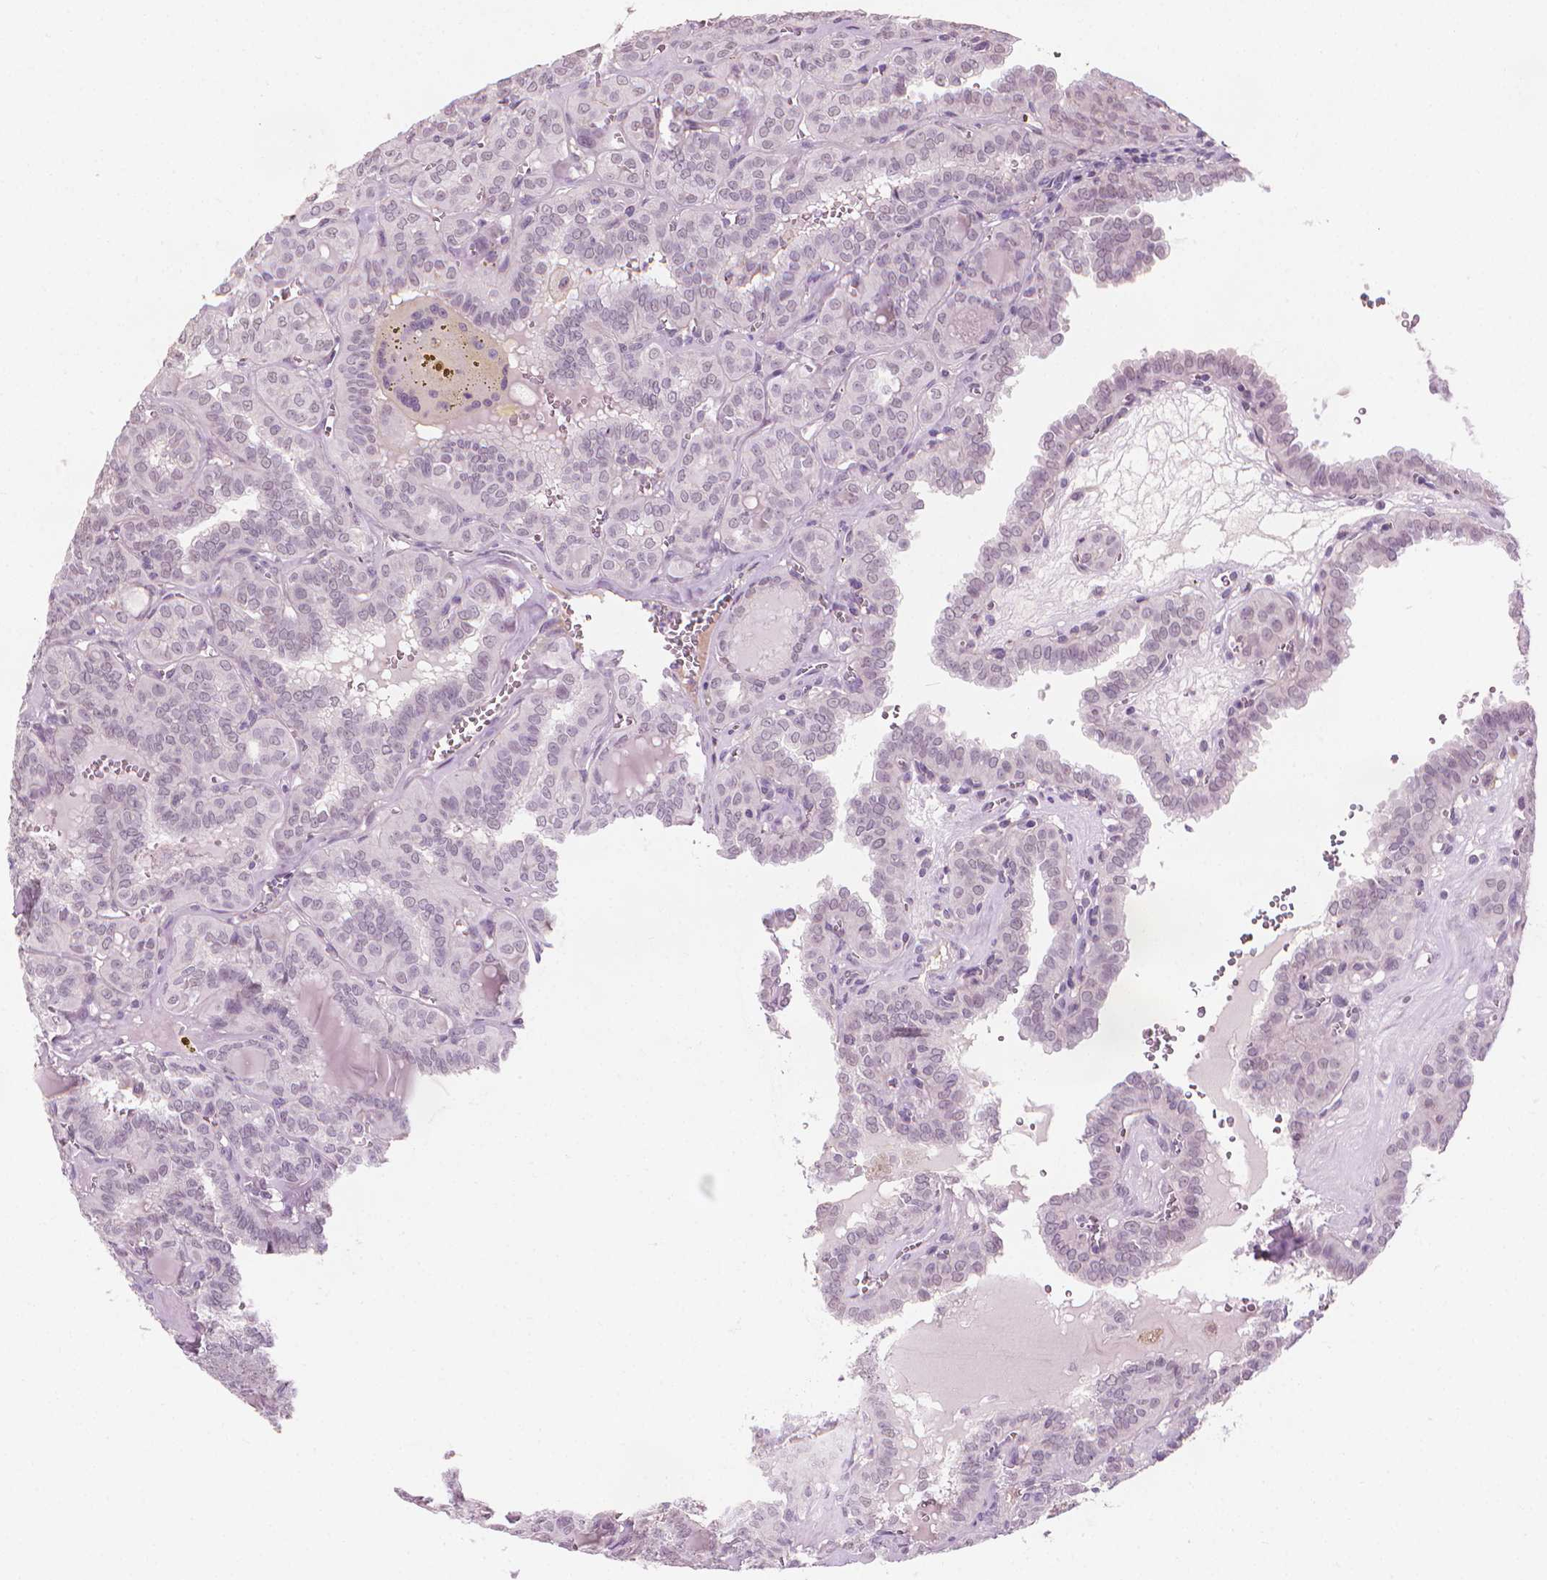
{"staining": {"intensity": "negative", "quantity": "none", "location": "none"}, "tissue": "thyroid cancer", "cell_type": "Tumor cells", "image_type": "cancer", "snomed": [{"axis": "morphology", "description": "Papillary adenocarcinoma, NOS"}, {"axis": "topography", "description": "Thyroid gland"}], "caption": "Immunohistochemistry (IHC) of human thyroid cancer (papillary adenocarcinoma) exhibits no staining in tumor cells.", "gene": "SAXO2", "patient": {"sex": "female", "age": 41}}